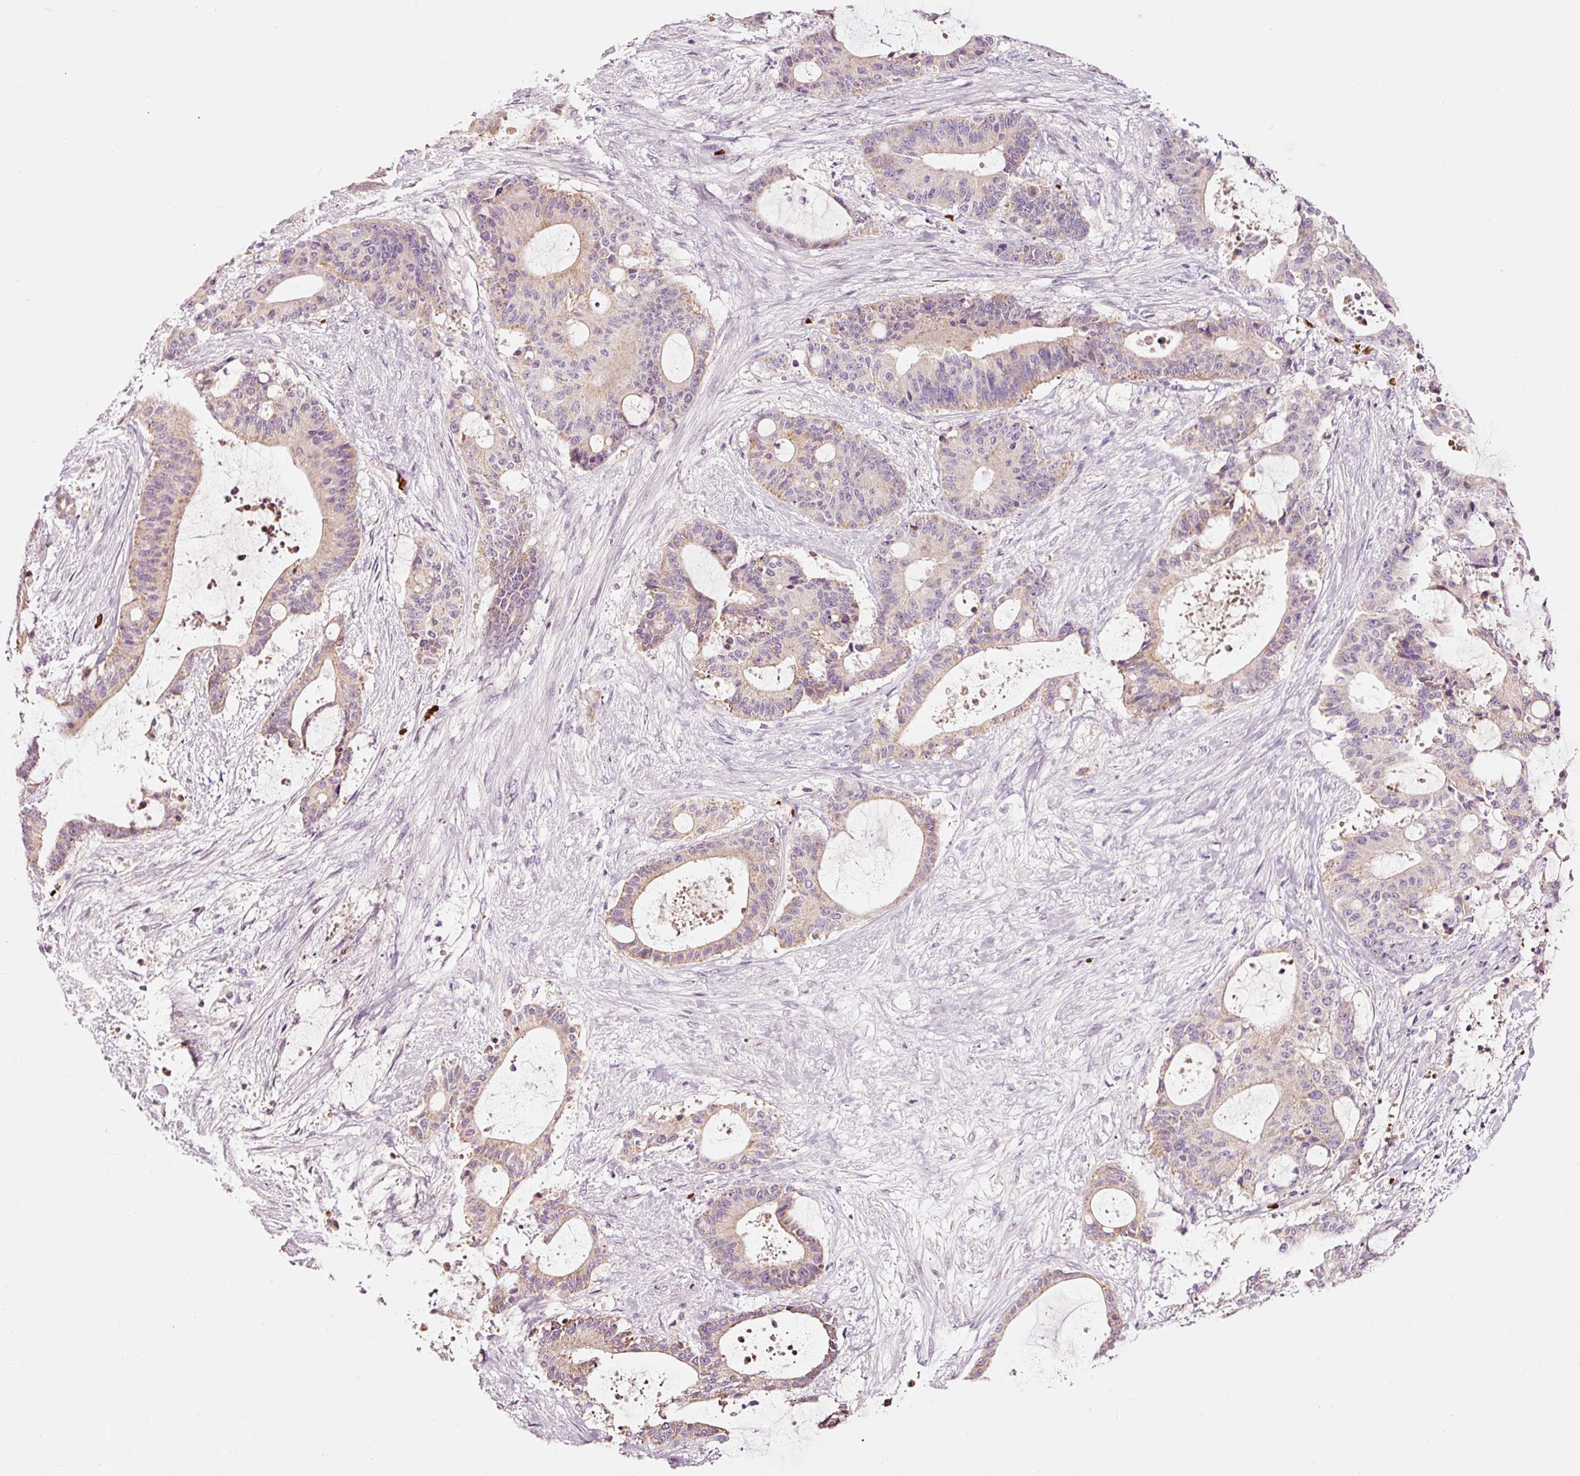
{"staining": {"intensity": "weak", "quantity": "25%-75%", "location": "cytoplasmic/membranous"}, "tissue": "liver cancer", "cell_type": "Tumor cells", "image_type": "cancer", "snomed": [{"axis": "morphology", "description": "Normal tissue, NOS"}, {"axis": "morphology", "description": "Cholangiocarcinoma"}, {"axis": "topography", "description": "Liver"}, {"axis": "topography", "description": "Peripheral nerve tissue"}], "caption": "Protein expression analysis of liver cancer (cholangiocarcinoma) exhibits weak cytoplasmic/membranous staining in approximately 25%-75% of tumor cells.", "gene": "LDHAL6B", "patient": {"sex": "female", "age": 73}}